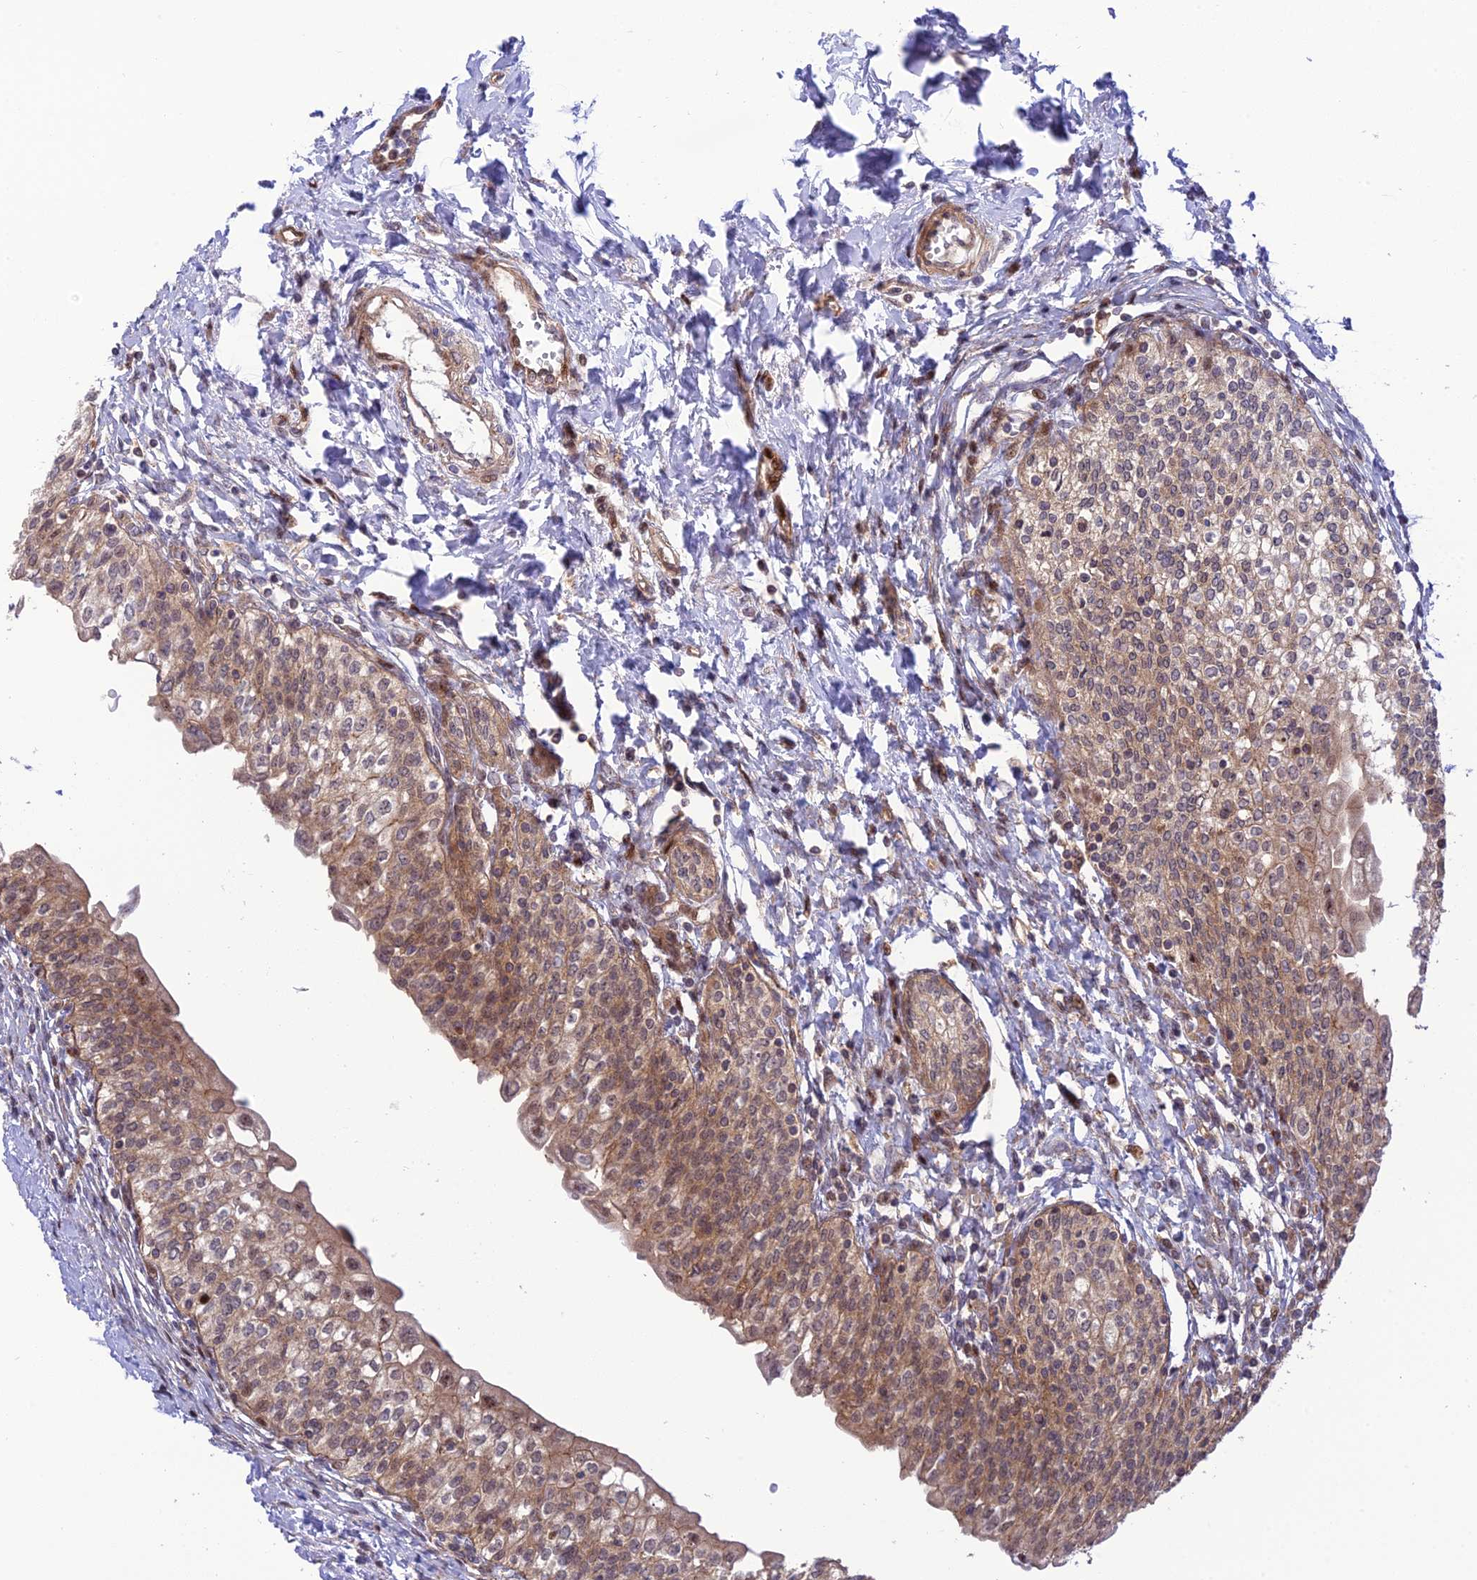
{"staining": {"intensity": "moderate", "quantity": ">75%", "location": "cytoplasmic/membranous,nuclear"}, "tissue": "urinary bladder", "cell_type": "Urothelial cells", "image_type": "normal", "snomed": [{"axis": "morphology", "description": "Normal tissue, NOS"}, {"axis": "topography", "description": "Urinary bladder"}], "caption": "This is an image of immunohistochemistry (IHC) staining of unremarkable urinary bladder, which shows moderate positivity in the cytoplasmic/membranous,nuclear of urothelial cells.", "gene": "ZNF584", "patient": {"sex": "male", "age": 55}}